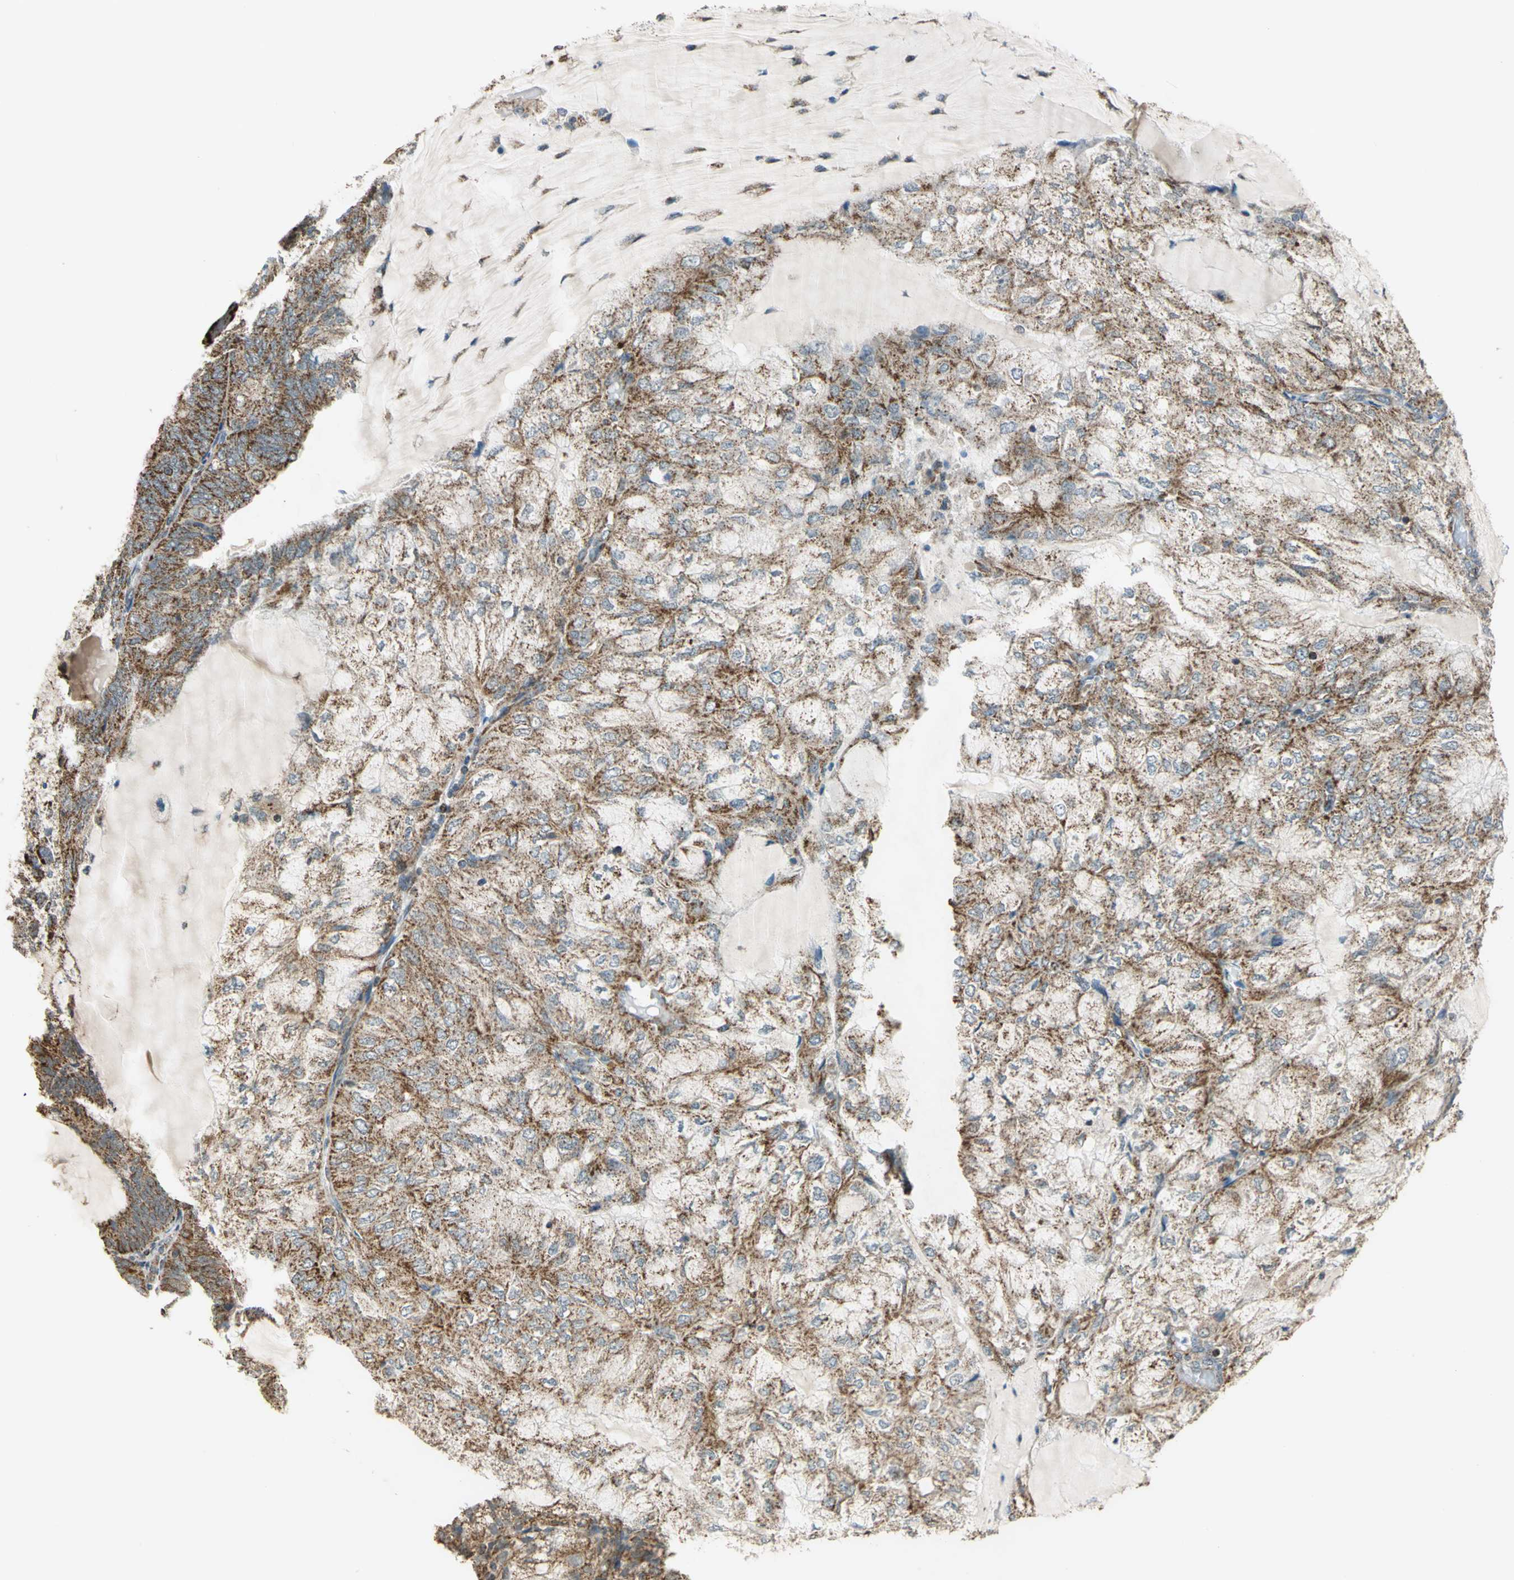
{"staining": {"intensity": "moderate", "quantity": ">75%", "location": "cytoplasmic/membranous"}, "tissue": "endometrial cancer", "cell_type": "Tumor cells", "image_type": "cancer", "snomed": [{"axis": "morphology", "description": "Adenocarcinoma, NOS"}, {"axis": "topography", "description": "Endometrium"}], "caption": "A medium amount of moderate cytoplasmic/membranous expression is appreciated in about >75% of tumor cells in endometrial adenocarcinoma tissue.", "gene": "MRPS22", "patient": {"sex": "female", "age": 81}}